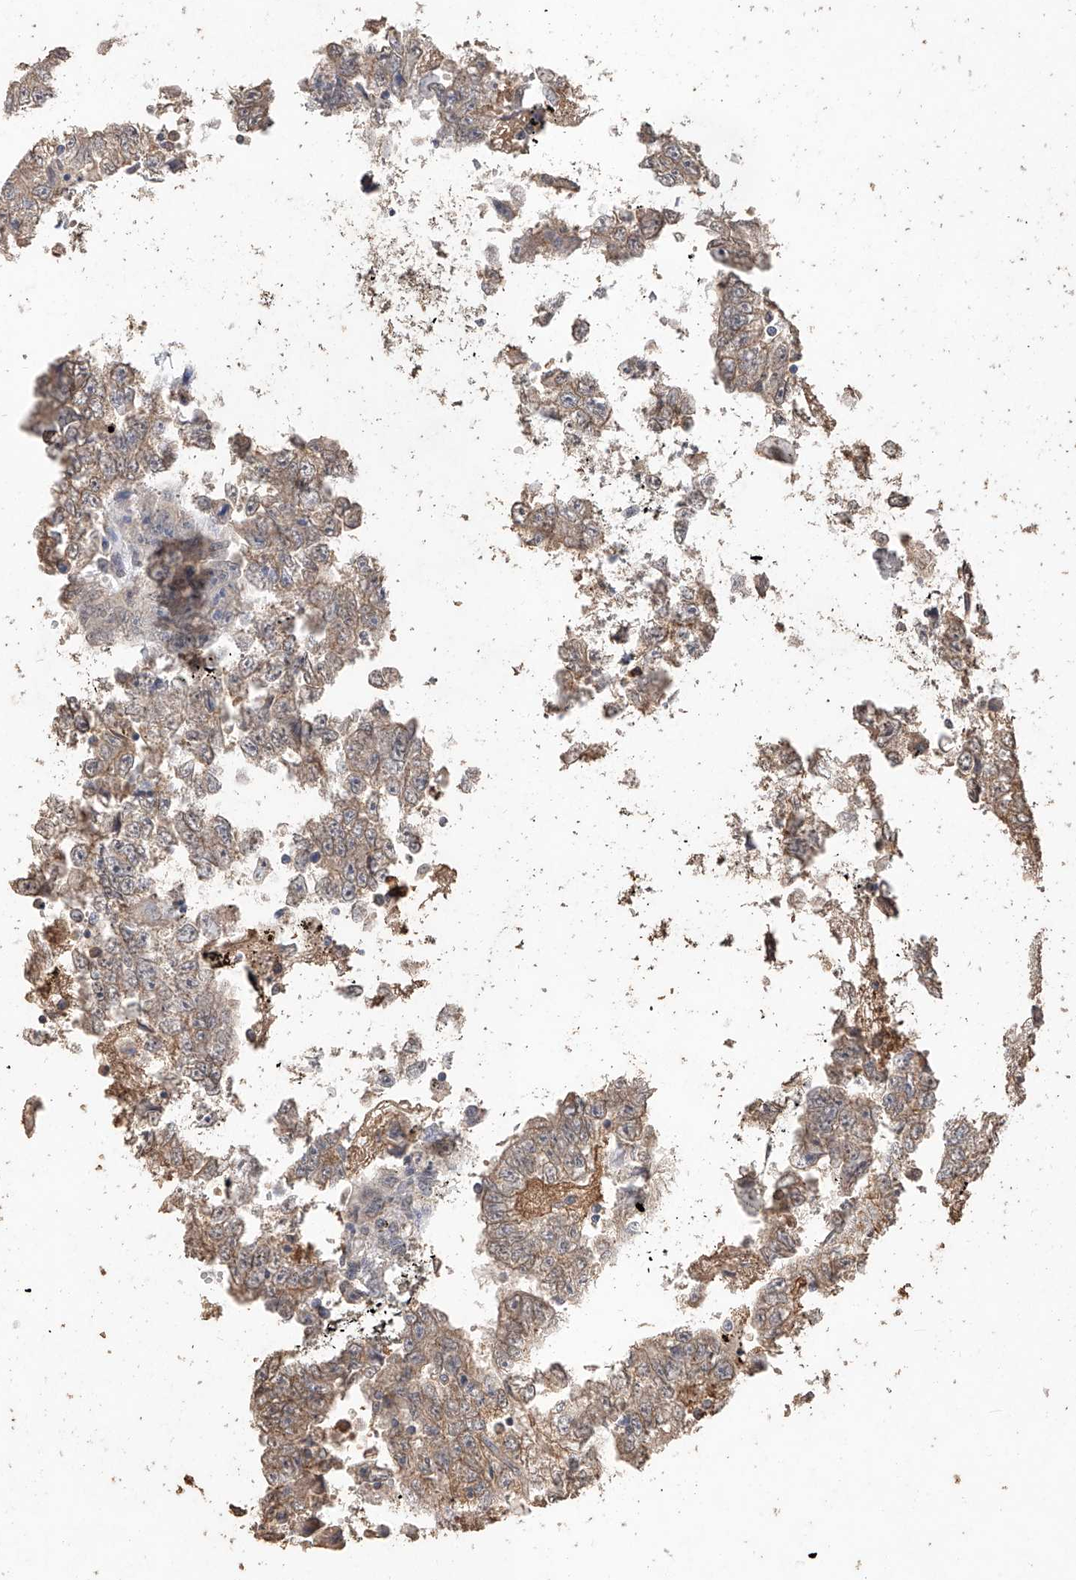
{"staining": {"intensity": "weak", "quantity": "25%-75%", "location": "cytoplasmic/membranous"}, "tissue": "testis cancer", "cell_type": "Tumor cells", "image_type": "cancer", "snomed": [{"axis": "morphology", "description": "Carcinoma, Embryonal, NOS"}, {"axis": "topography", "description": "Testis"}], "caption": "An immunohistochemistry image of neoplastic tissue is shown. Protein staining in brown shows weak cytoplasmic/membranous positivity in testis embryonal carcinoma within tumor cells.", "gene": "ELOVL1", "patient": {"sex": "male", "age": 25}}